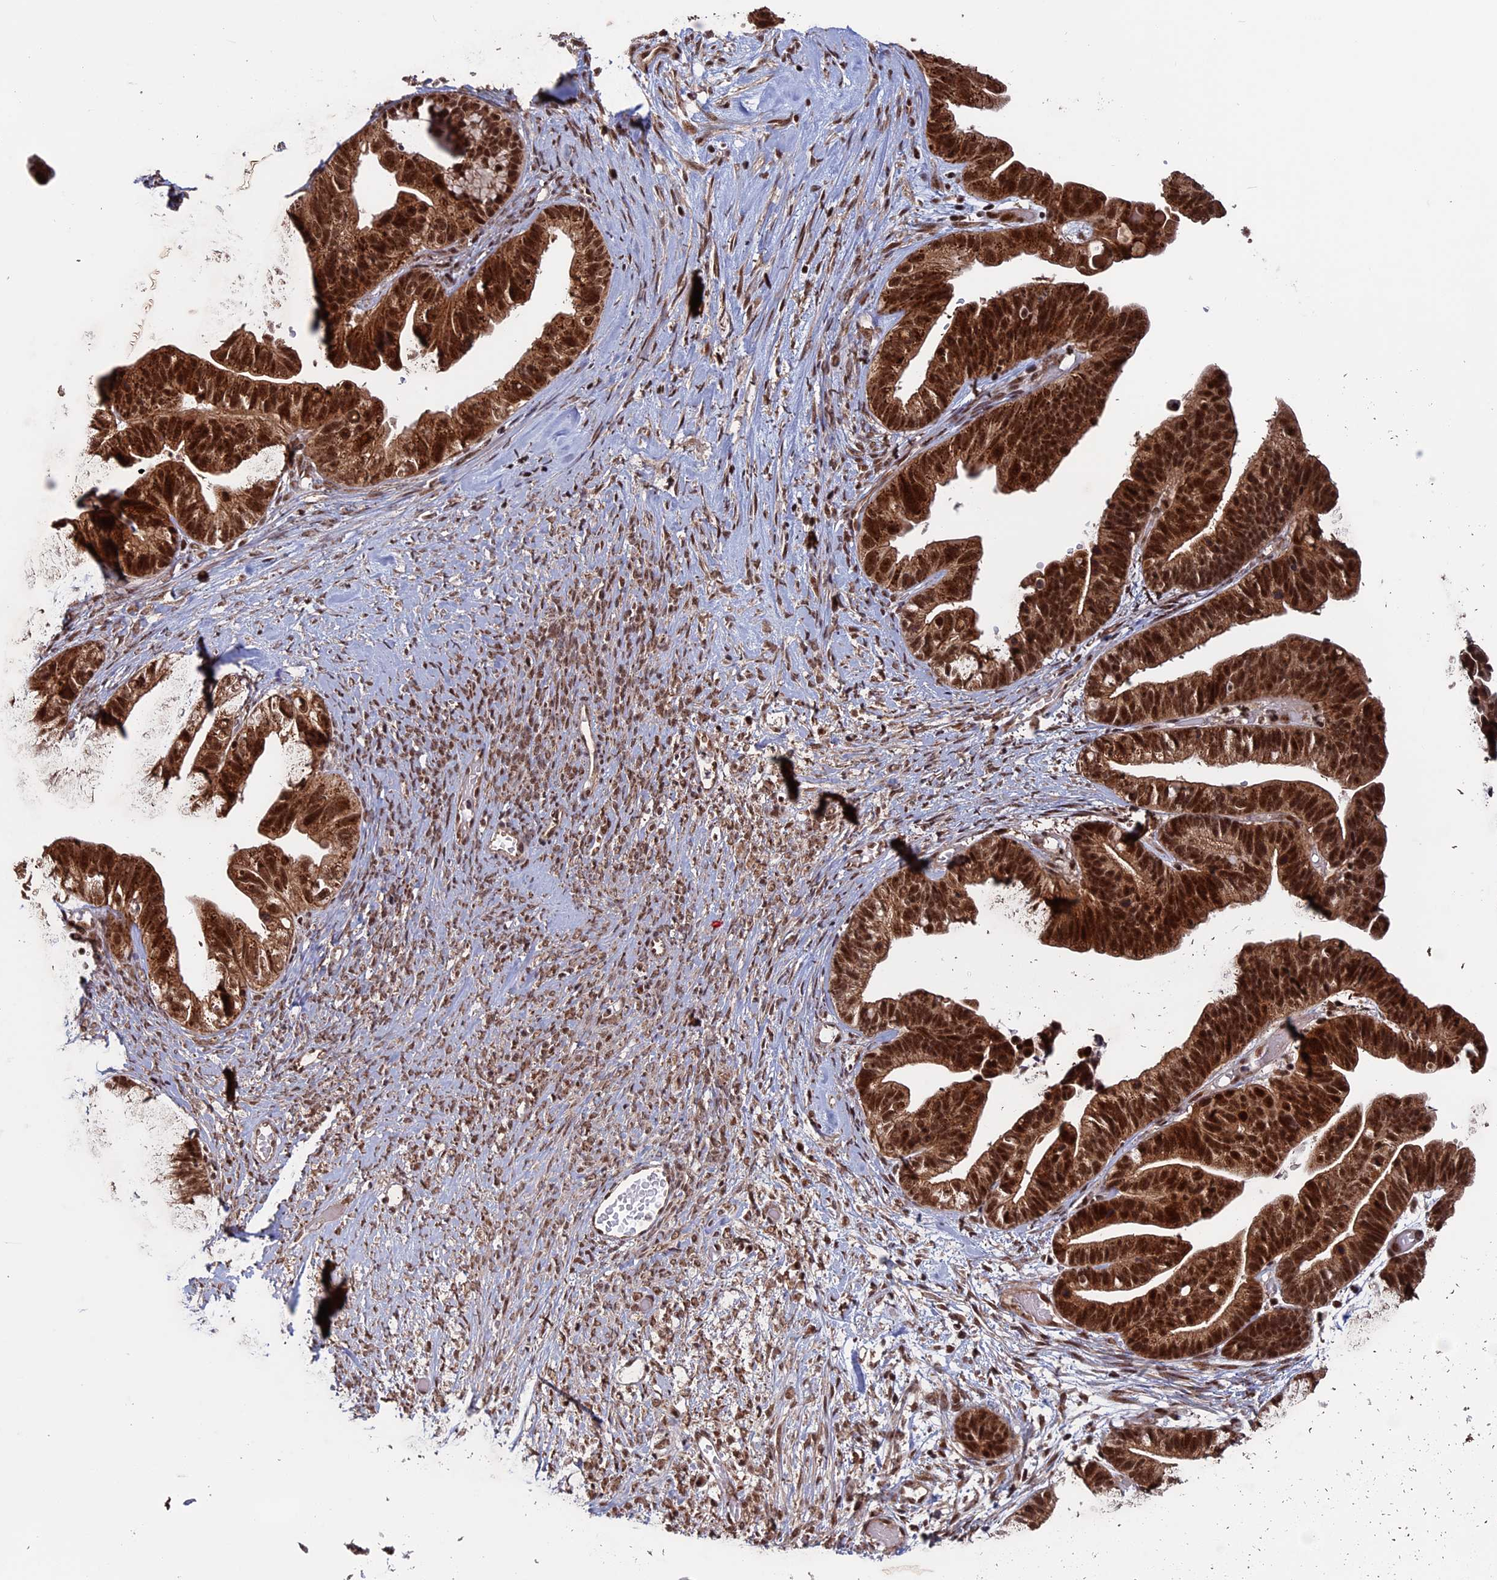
{"staining": {"intensity": "strong", "quantity": ">75%", "location": "cytoplasmic/membranous,nuclear"}, "tissue": "ovarian cancer", "cell_type": "Tumor cells", "image_type": "cancer", "snomed": [{"axis": "morphology", "description": "Cystadenocarcinoma, serous, NOS"}, {"axis": "topography", "description": "Ovary"}], "caption": "A high-resolution image shows immunohistochemistry (IHC) staining of ovarian cancer, which displays strong cytoplasmic/membranous and nuclear expression in about >75% of tumor cells. (brown staining indicates protein expression, while blue staining denotes nuclei).", "gene": "CACTIN", "patient": {"sex": "female", "age": 56}}